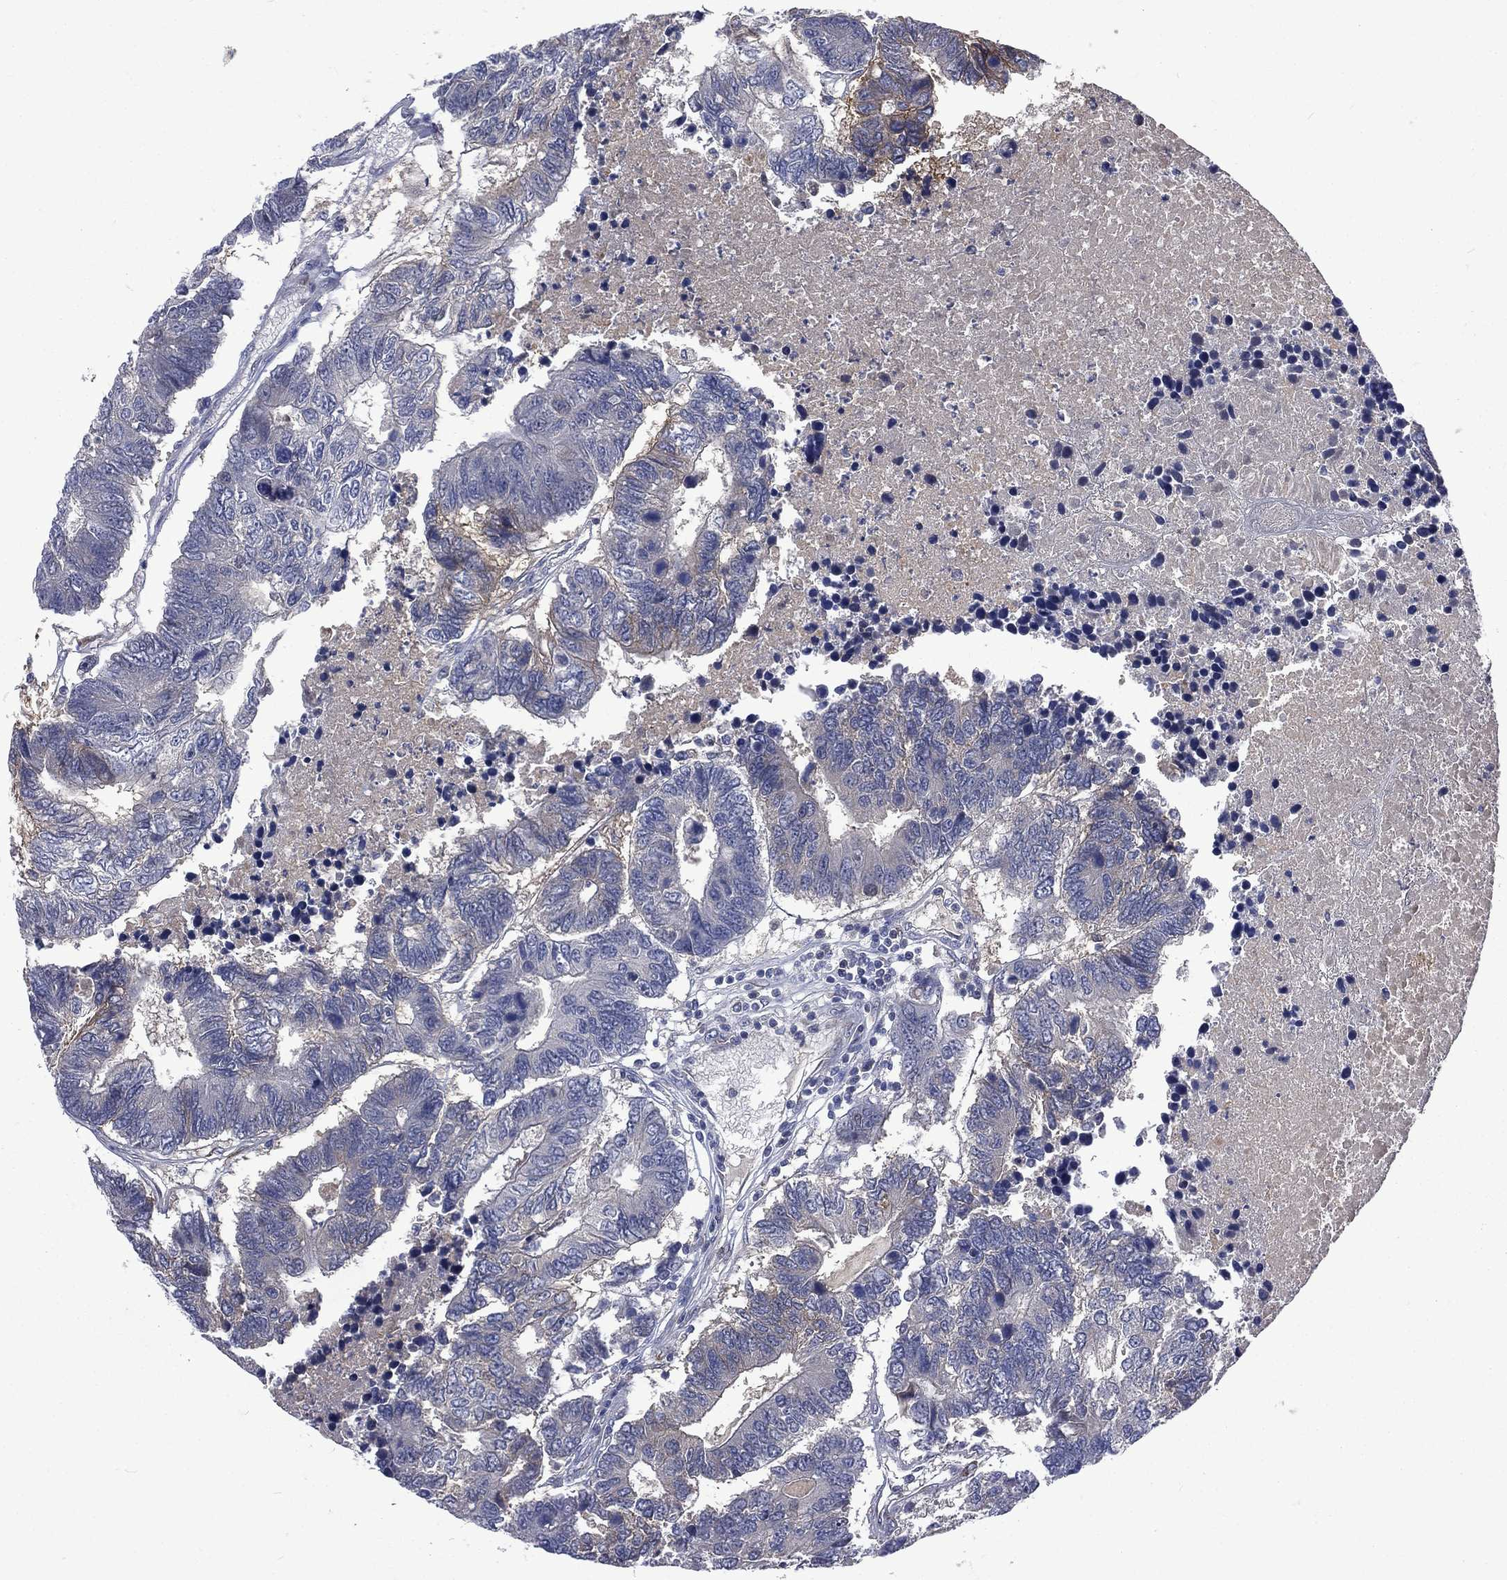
{"staining": {"intensity": "weak", "quantity": "<25%", "location": "cytoplasmic/membranous"}, "tissue": "colorectal cancer", "cell_type": "Tumor cells", "image_type": "cancer", "snomed": [{"axis": "morphology", "description": "Adenocarcinoma, NOS"}, {"axis": "topography", "description": "Colon"}], "caption": "The IHC photomicrograph has no significant positivity in tumor cells of colorectal cancer tissue.", "gene": "CA12", "patient": {"sex": "female", "age": 48}}